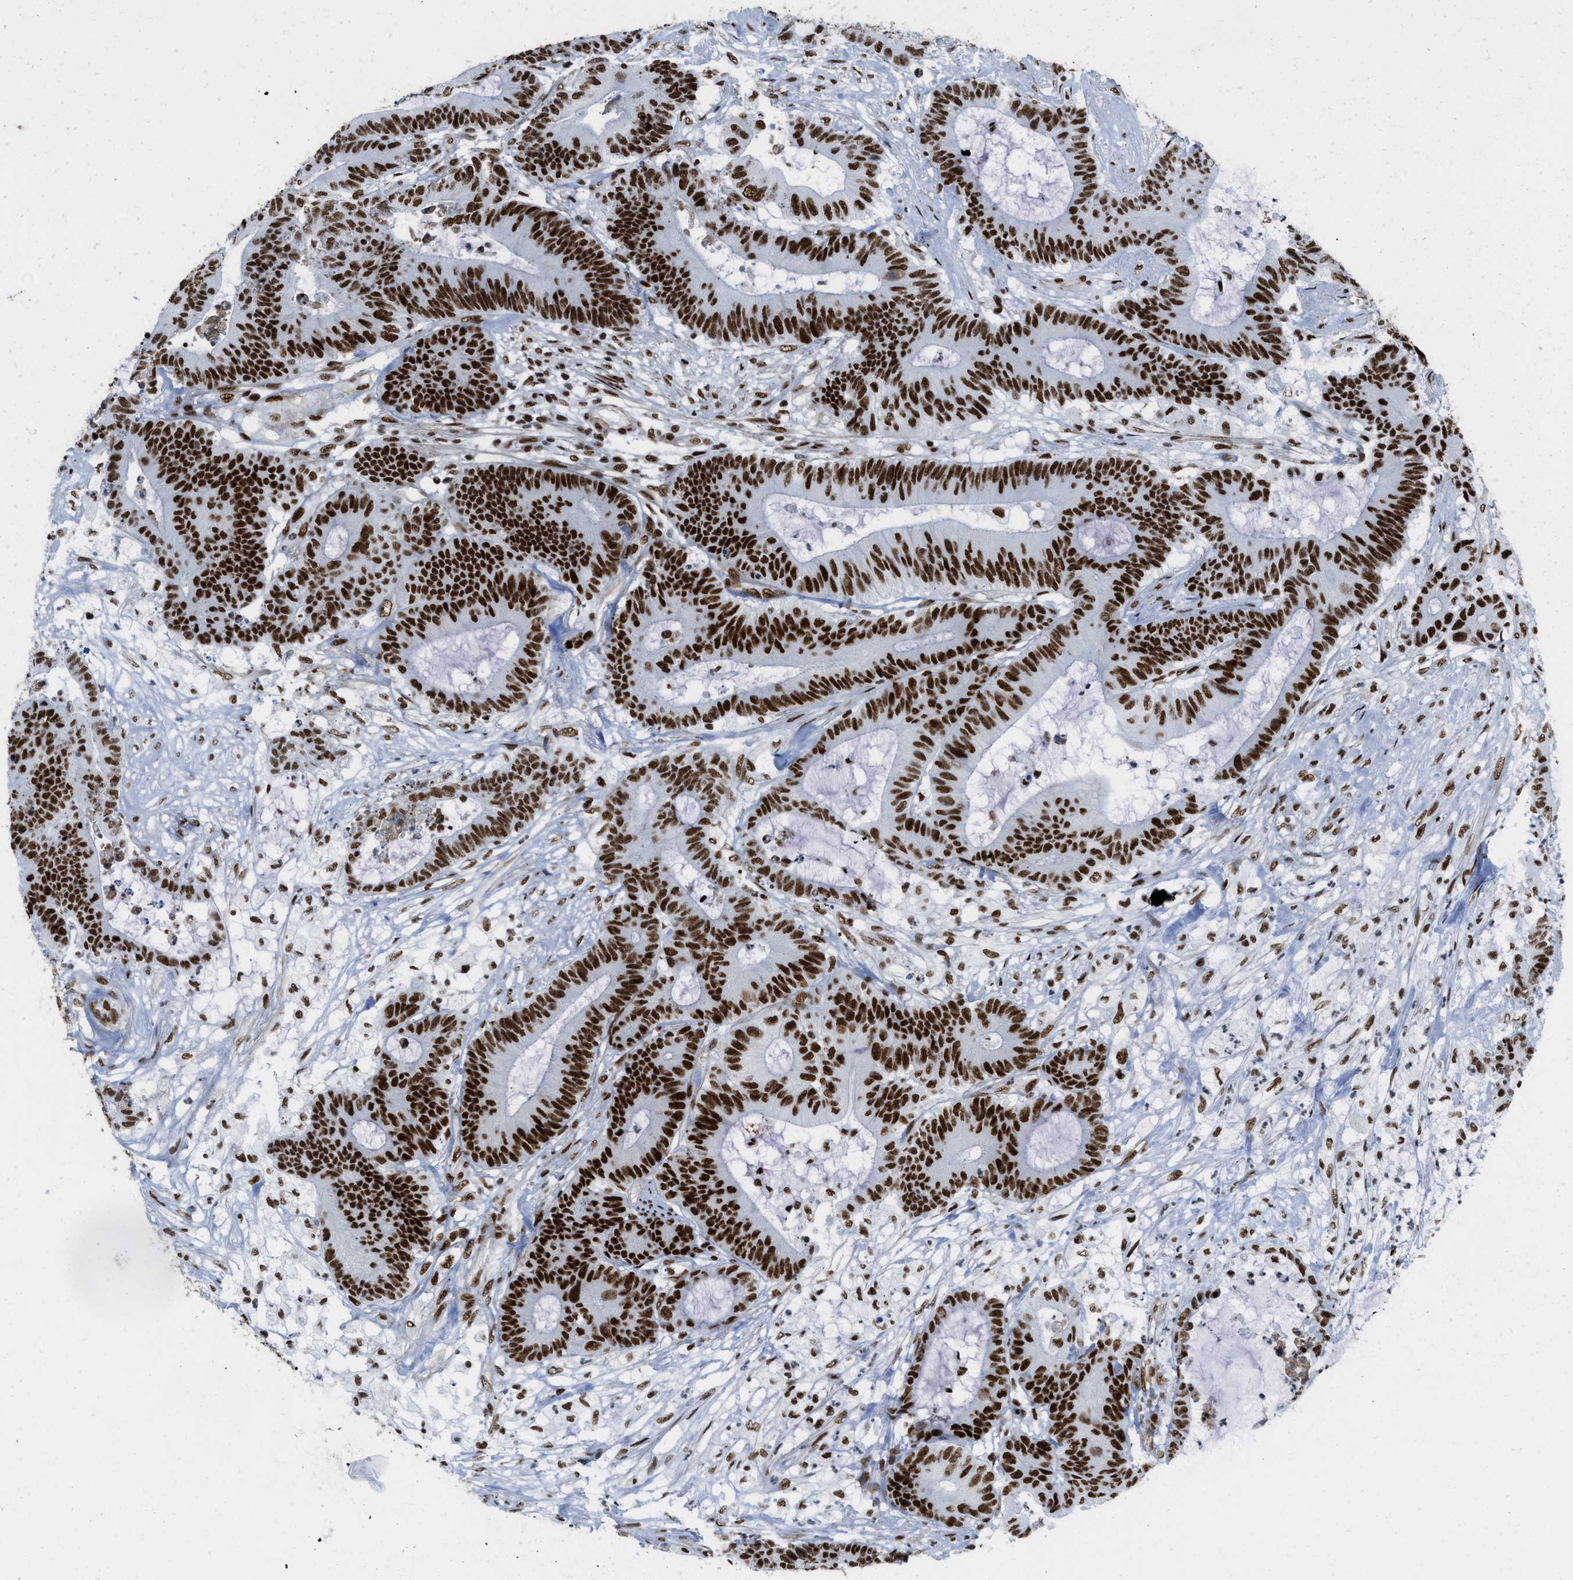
{"staining": {"intensity": "strong", "quantity": ">75%", "location": "nuclear"}, "tissue": "colorectal cancer", "cell_type": "Tumor cells", "image_type": "cancer", "snomed": [{"axis": "morphology", "description": "Adenocarcinoma, NOS"}, {"axis": "topography", "description": "Colon"}], "caption": "IHC photomicrograph of colorectal adenocarcinoma stained for a protein (brown), which demonstrates high levels of strong nuclear expression in approximately >75% of tumor cells.", "gene": "ZNF207", "patient": {"sex": "female", "age": 84}}